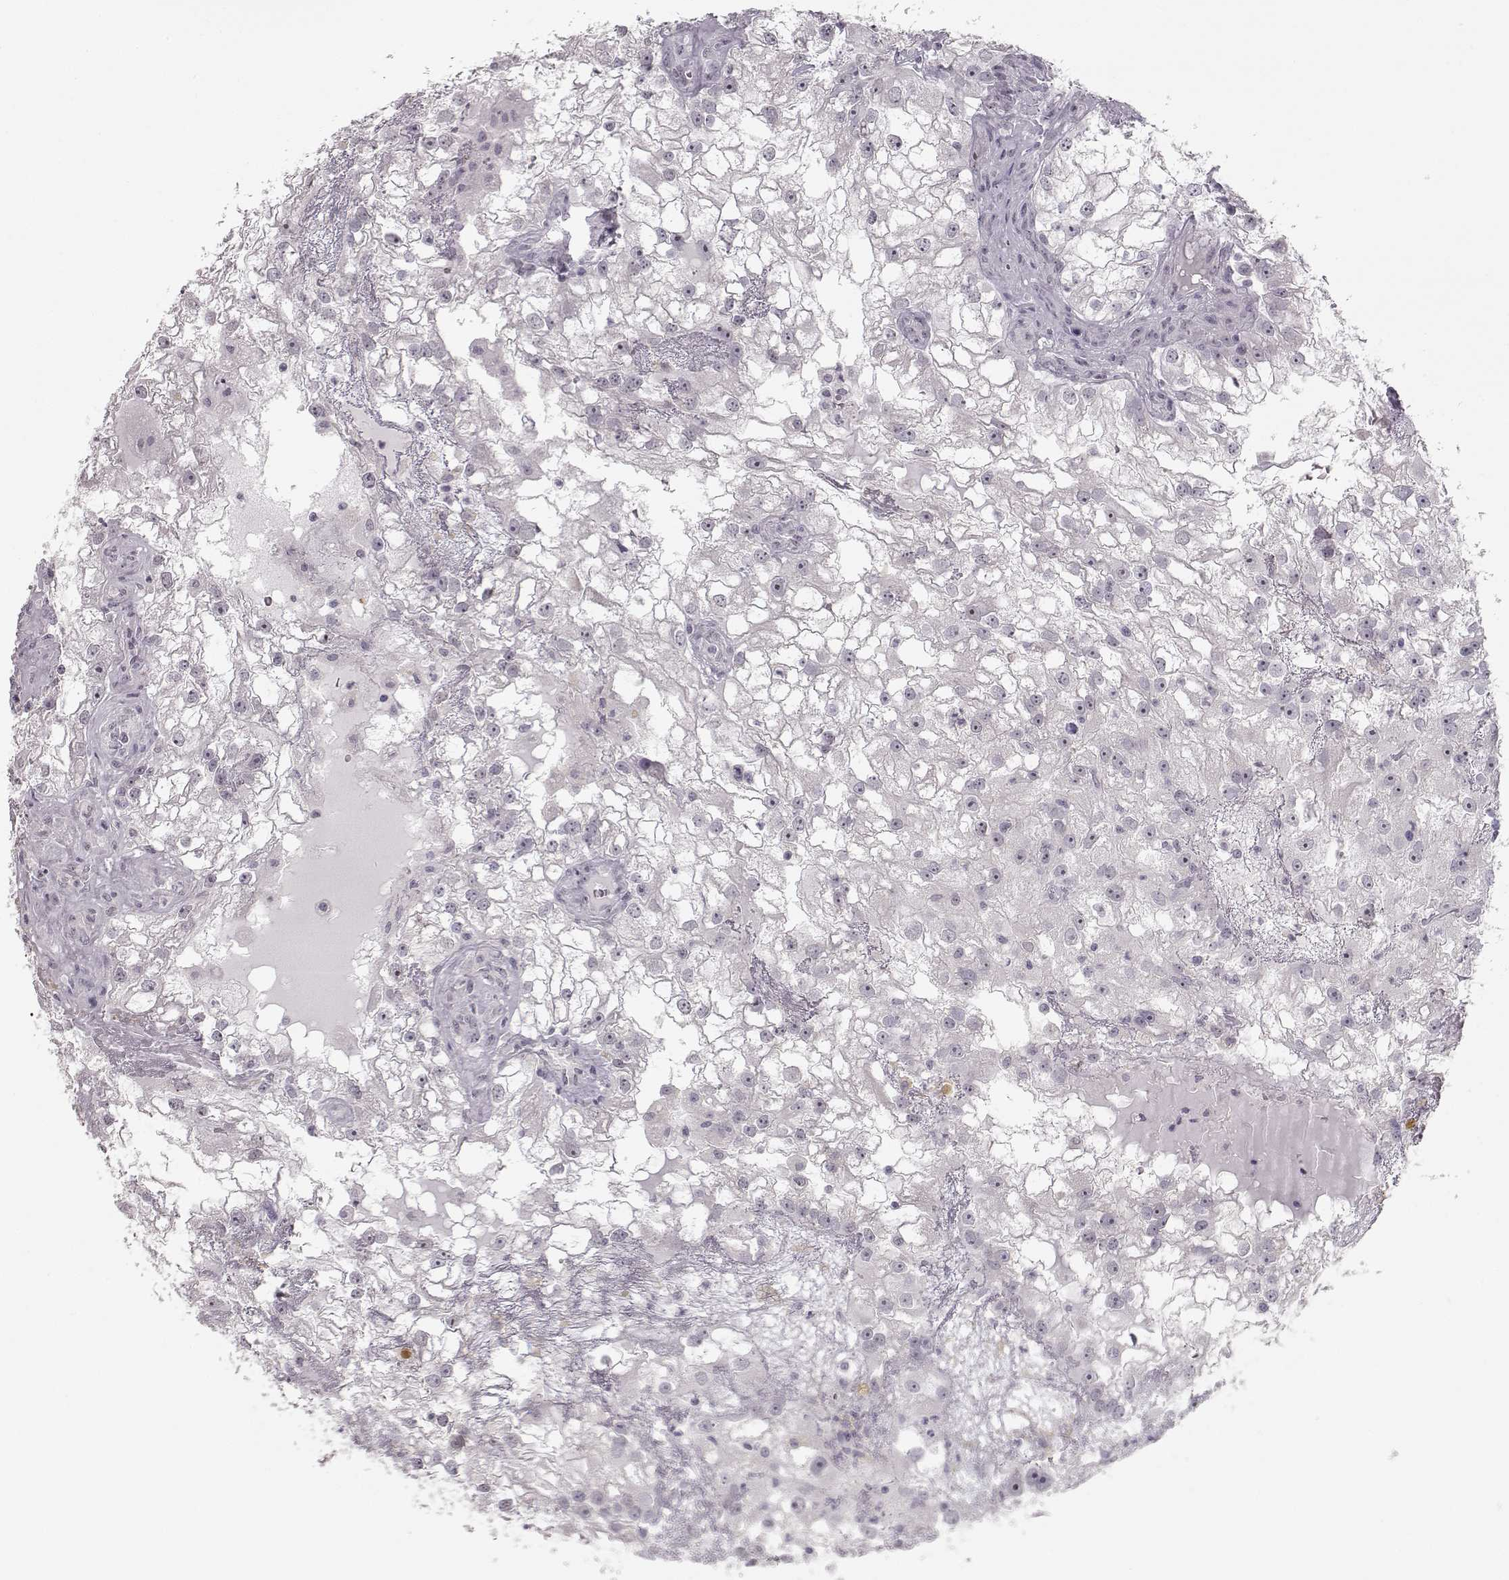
{"staining": {"intensity": "negative", "quantity": "none", "location": "none"}, "tissue": "renal cancer", "cell_type": "Tumor cells", "image_type": "cancer", "snomed": [{"axis": "morphology", "description": "Adenocarcinoma, NOS"}, {"axis": "topography", "description": "Kidney"}], "caption": "Immunohistochemical staining of renal adenocarcinoma exhibits no significant expression in tumor cells.", "gene": "FAM205A", "patient": {"sex": "male", "age": 59}}